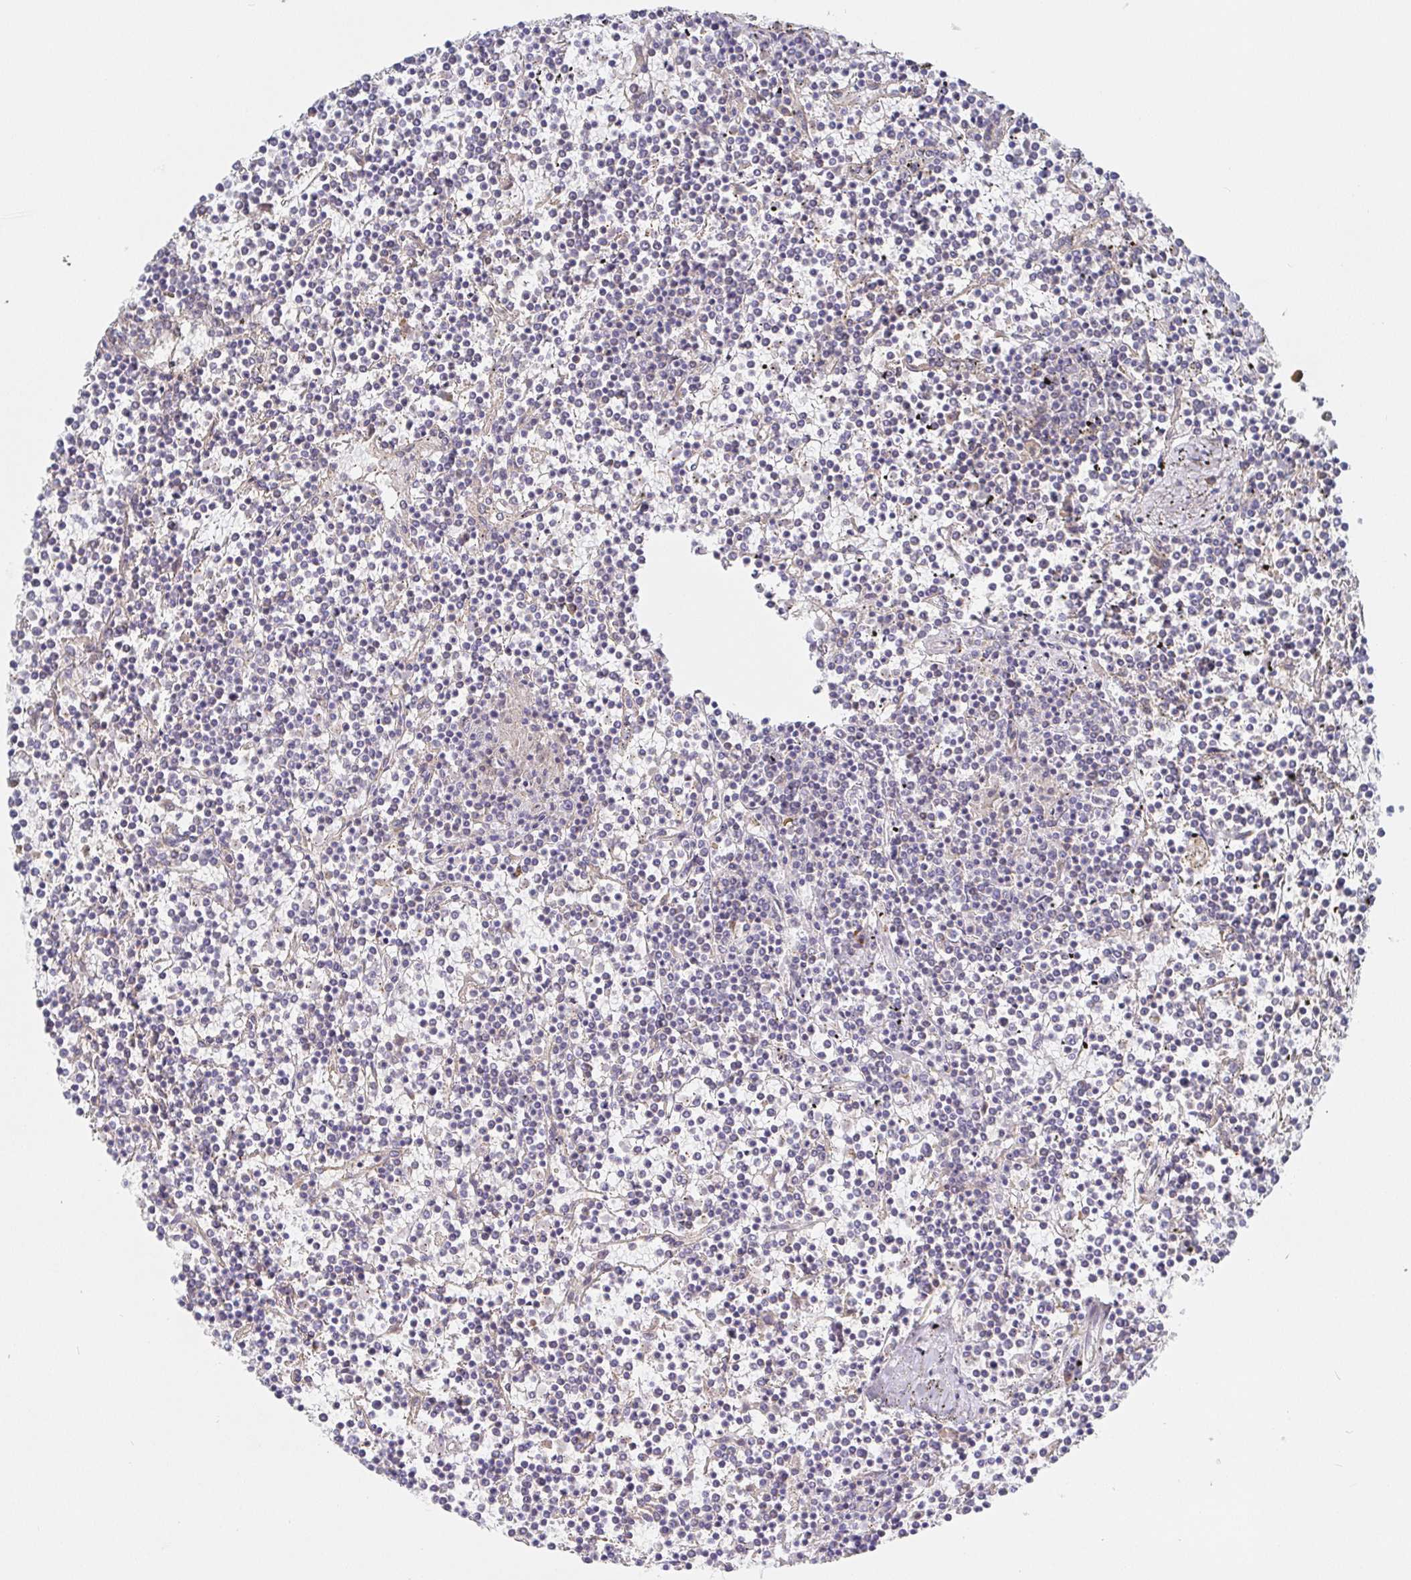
{"staining": {"intensity": "negative", "quantity": "none", "location": "none"}, "tissue": "lymphoma", "cell_type": "Tumor cells", "image_type": "cancer", "snomed": [{"axis": "morphology", "description": "Malignant lymphoma, non-Hodgkin's type, Low grade"}, {"axis": "topography", "description": "Spleen"}], "caption": "High magnification brightfield microscopy of lymphoma stained with DAB (3,3'-diaminobenzidine) (brown) and counterstained with hematoxylin (blue): tumor cells show no significant expression. (Brightfield microscopy of DAB immunohistochemistry (IHC) at high magnification).", "gene": "IRAK2", "patient": {"sex": "female", "age": 19}}